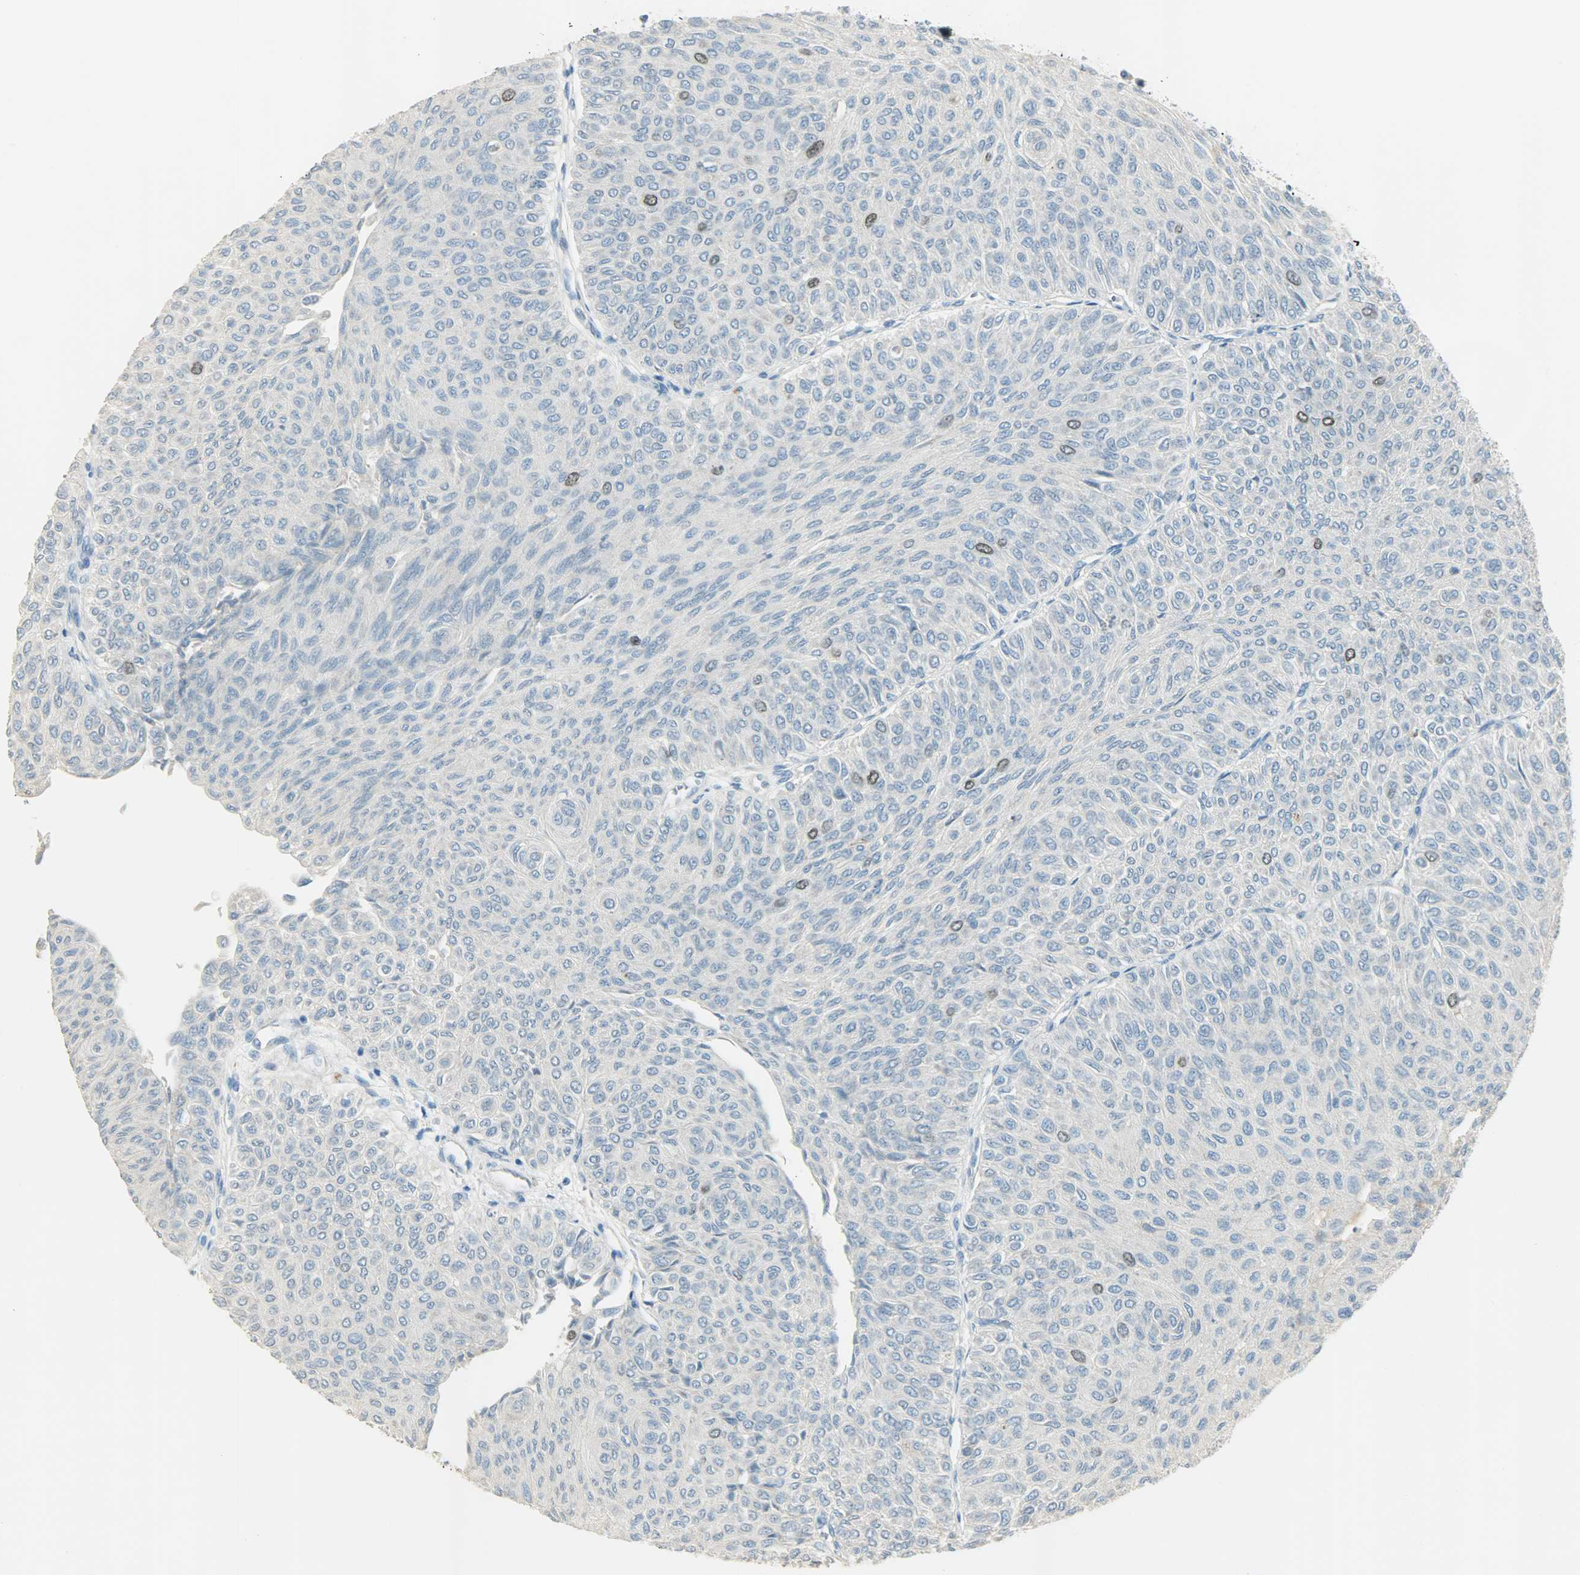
{"staining": {"intensity": "moderate", "quantity": "<25%", "location": "nuclear"}, "tissue": "urothelial cancer", "cell_type": "Tumor cells", "image_type": "cancer", "snomed": [{"axis": "morphology", "description": "Urothelial carcinoma, Low grade"}, {"axis": "topography", "description": "Urinary bladder"}], "caption": "A low amount of moderate nuclear staining is appreciated in about <25% of tumor cells in urothelial cancer tissue. Ihc stains the protein in brown and the nuclei are stained blue.", "gene": "TPX2", "patient": {"sex": "male", "age": 78}}